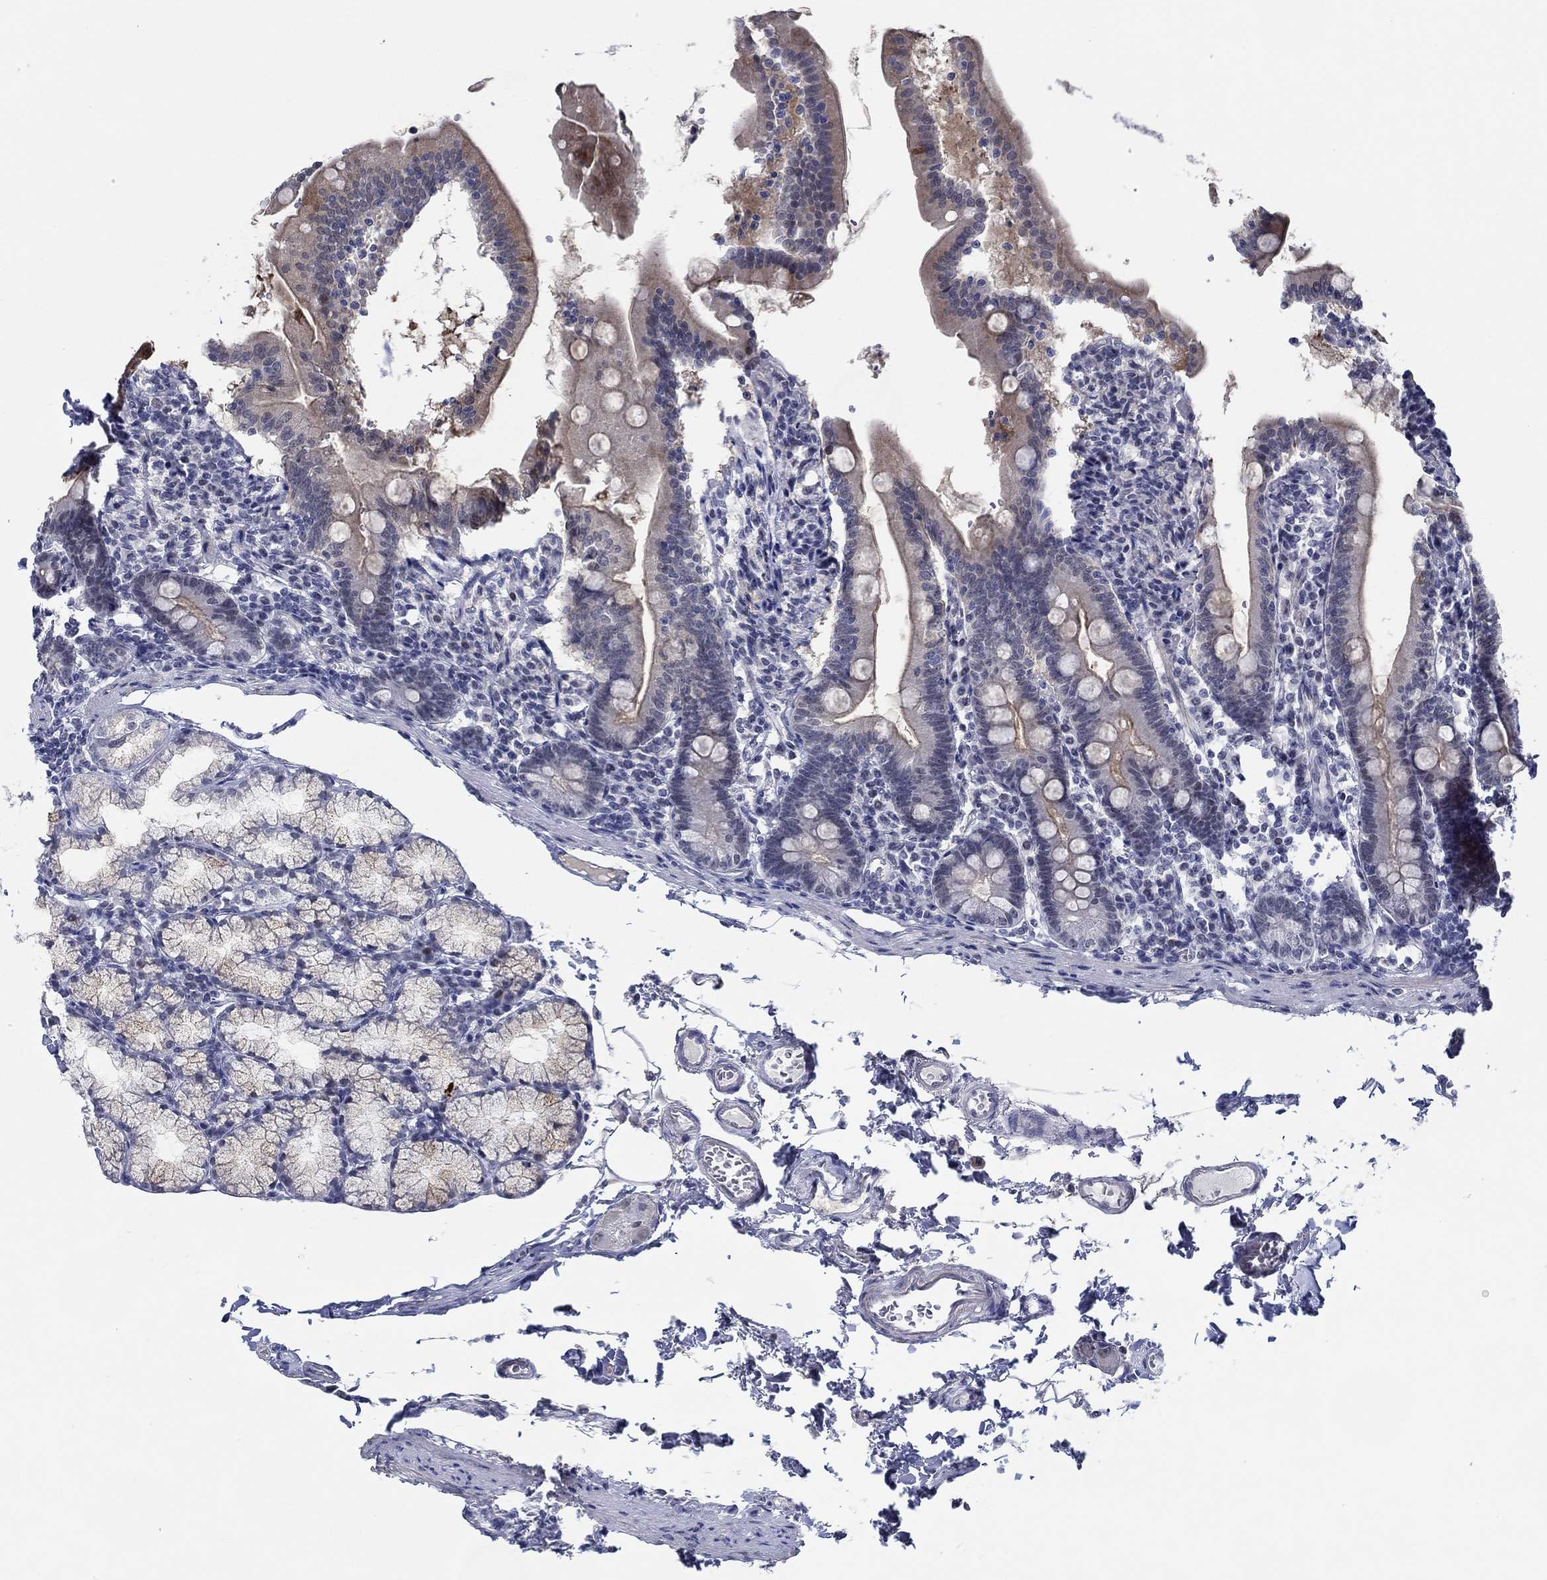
{"staining": {"intensity": "moderate", "quantity": "25%-75%", "location": "cytoplasmic/membranous"}, "tissue": "duodenum", "cell_type": "Glandular cells", "image_type": "normal", "snomed": [{"axis": "morphology", "description": "Normal tissue, NOS"}, {"axis": "topography", "description": "Duodenum"}], "caption": "High-power microscopy captured an immunohistochemistry micrograph of benign duodenum, revealing moderate cytoplasmic/membranous expression in about 25%-75% of glandular cells. The protein of interest is shown in brown color, while the nuclei are stained blue.", "gene": "SLC34A1", "patient": {"sex": "female", "age": 67}}